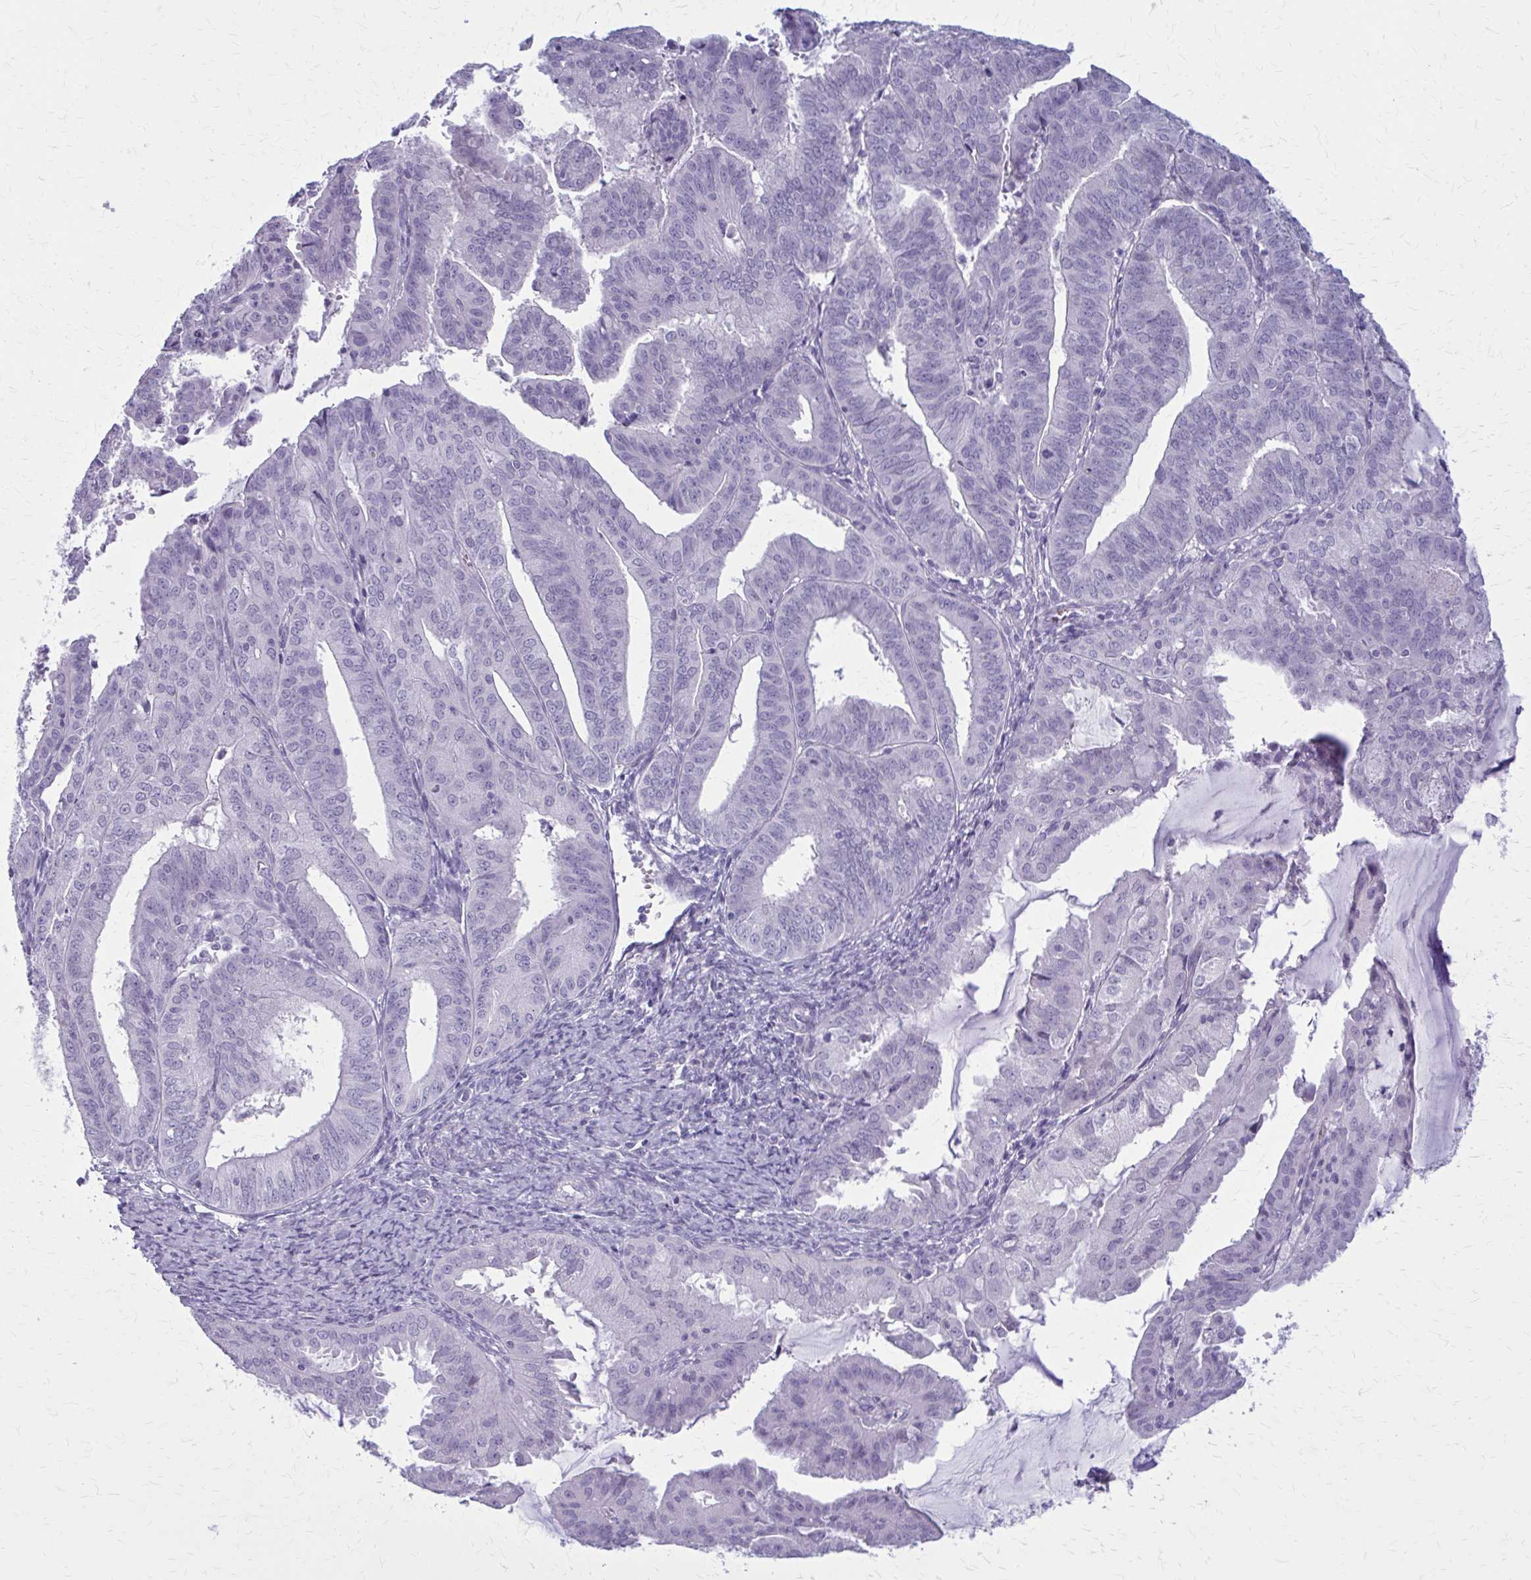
{"staining": {"intensity": "negative", "quantity": "none", "location": "none"}, "tissue": "endometrial cancer", "cell_type": "Tumor cells", "image_type": "cancer", "snomed": [{"axis": "morphology", "description": "Adenocarcinoma, NOS"}, {"axis": "topography", "description": "Endometrium"}], "caption": "Human endometrial cancer (adenocarcinoma) stained for a protein using immunohistochemistry (IHC) exhibits no positivity in tumor cells.", "gene": "CASQ2", "patient": {"sex": "female", "age": 70}}